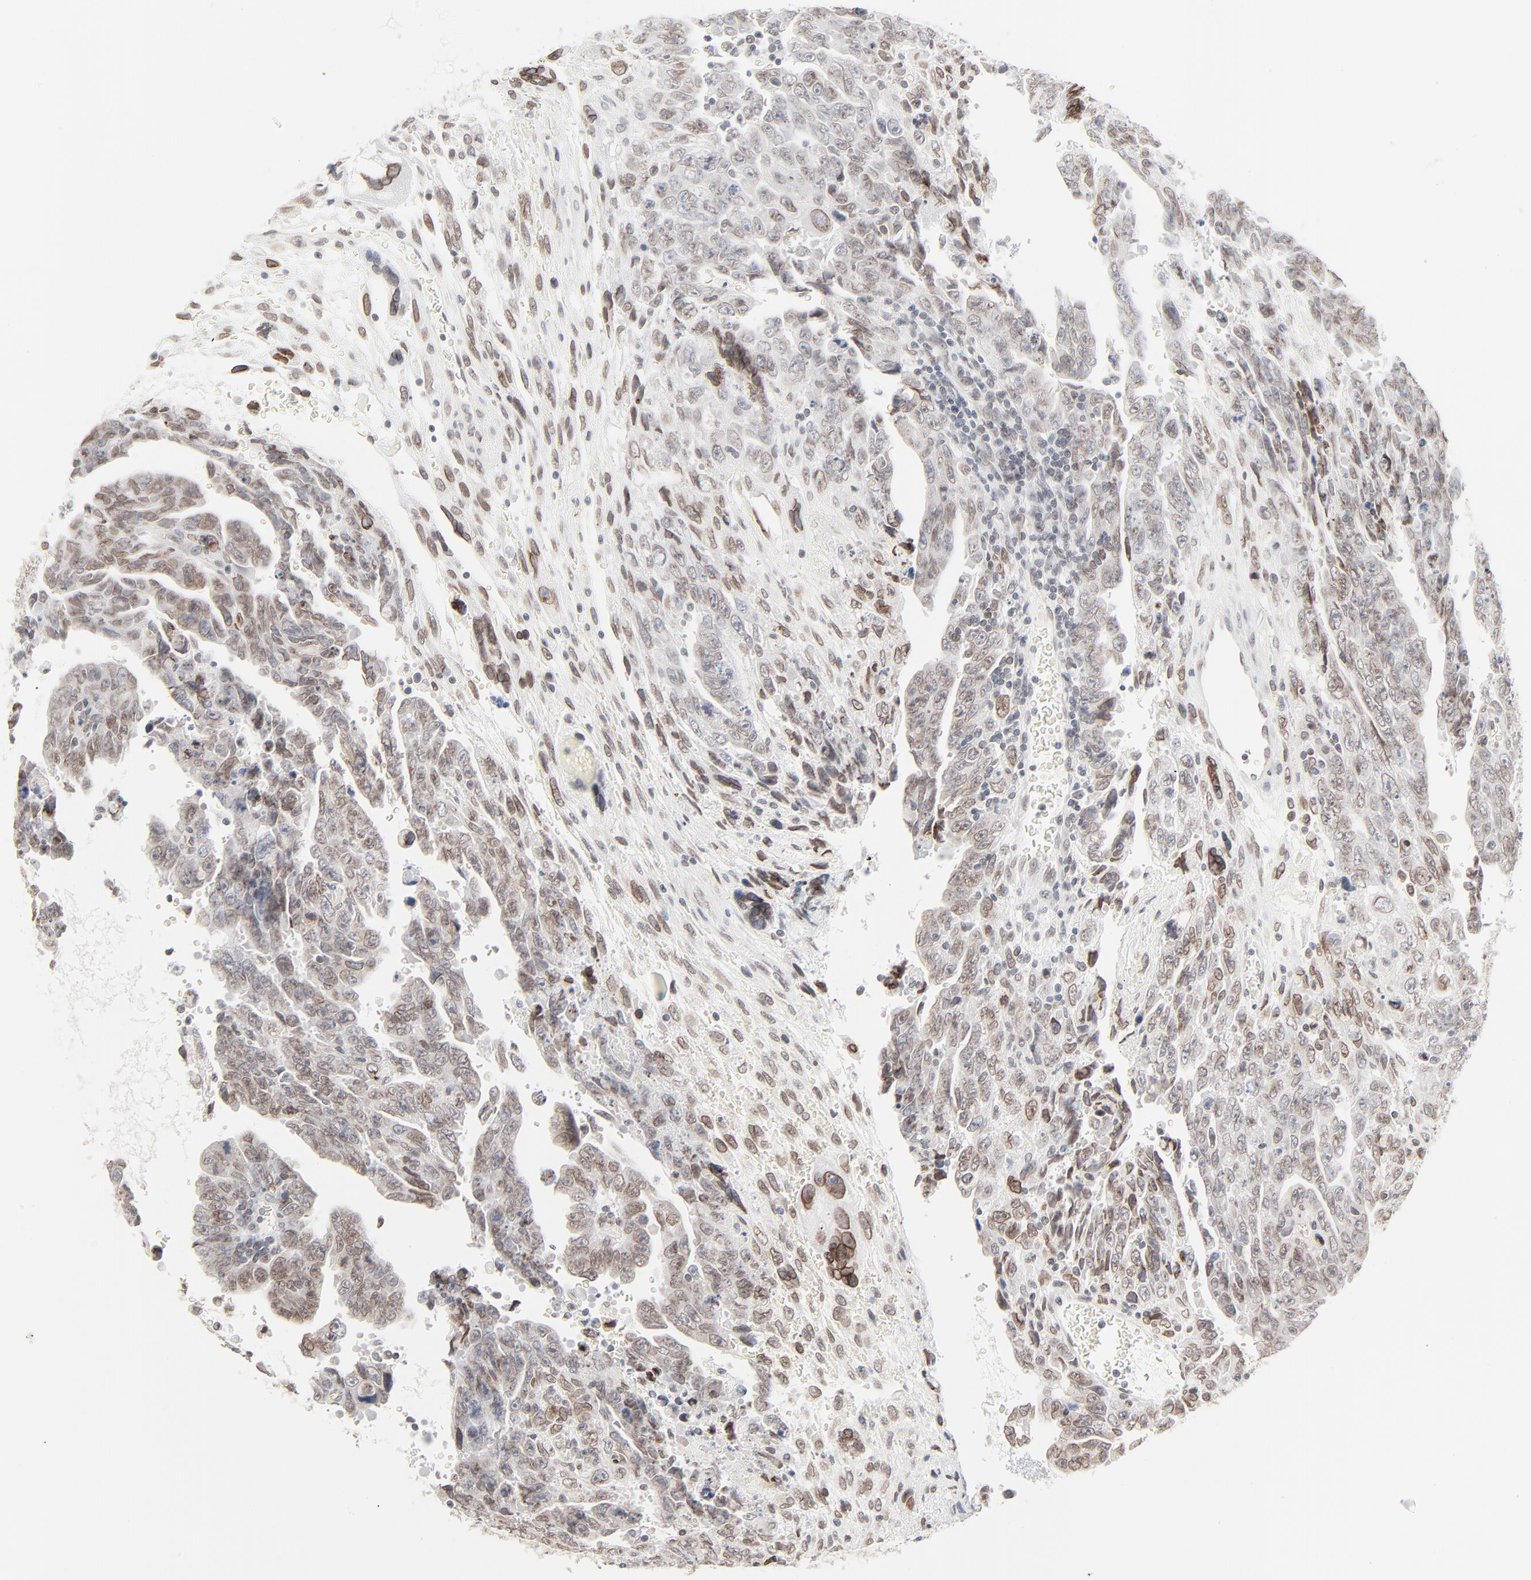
{"staining": {"intensity": "weak", "quantity": "25%-75%", "location": "cytoplasmic/membranous,nuclear"}, "tissue": "testis cancer", "cell_type": "Tumor cells", "image_type": "cancer", "snomed": [{"axis": "morphology", "description": "Carcinoma, Embryonal, NOS"}, {"axis": "topography", "description": "Testis"}], "caption": "Tumor cells show weak cytoplasmic/membranous and nuclear staining in about 25%-75% of cells in embryonal carcinoma (testis). (DAB (3,3'-diaminobenzidine) = brown stain, brightfield microscopy at high magnification).", "gene": "MAD1L1", "patient": {"sex": "male", "age": 28}}